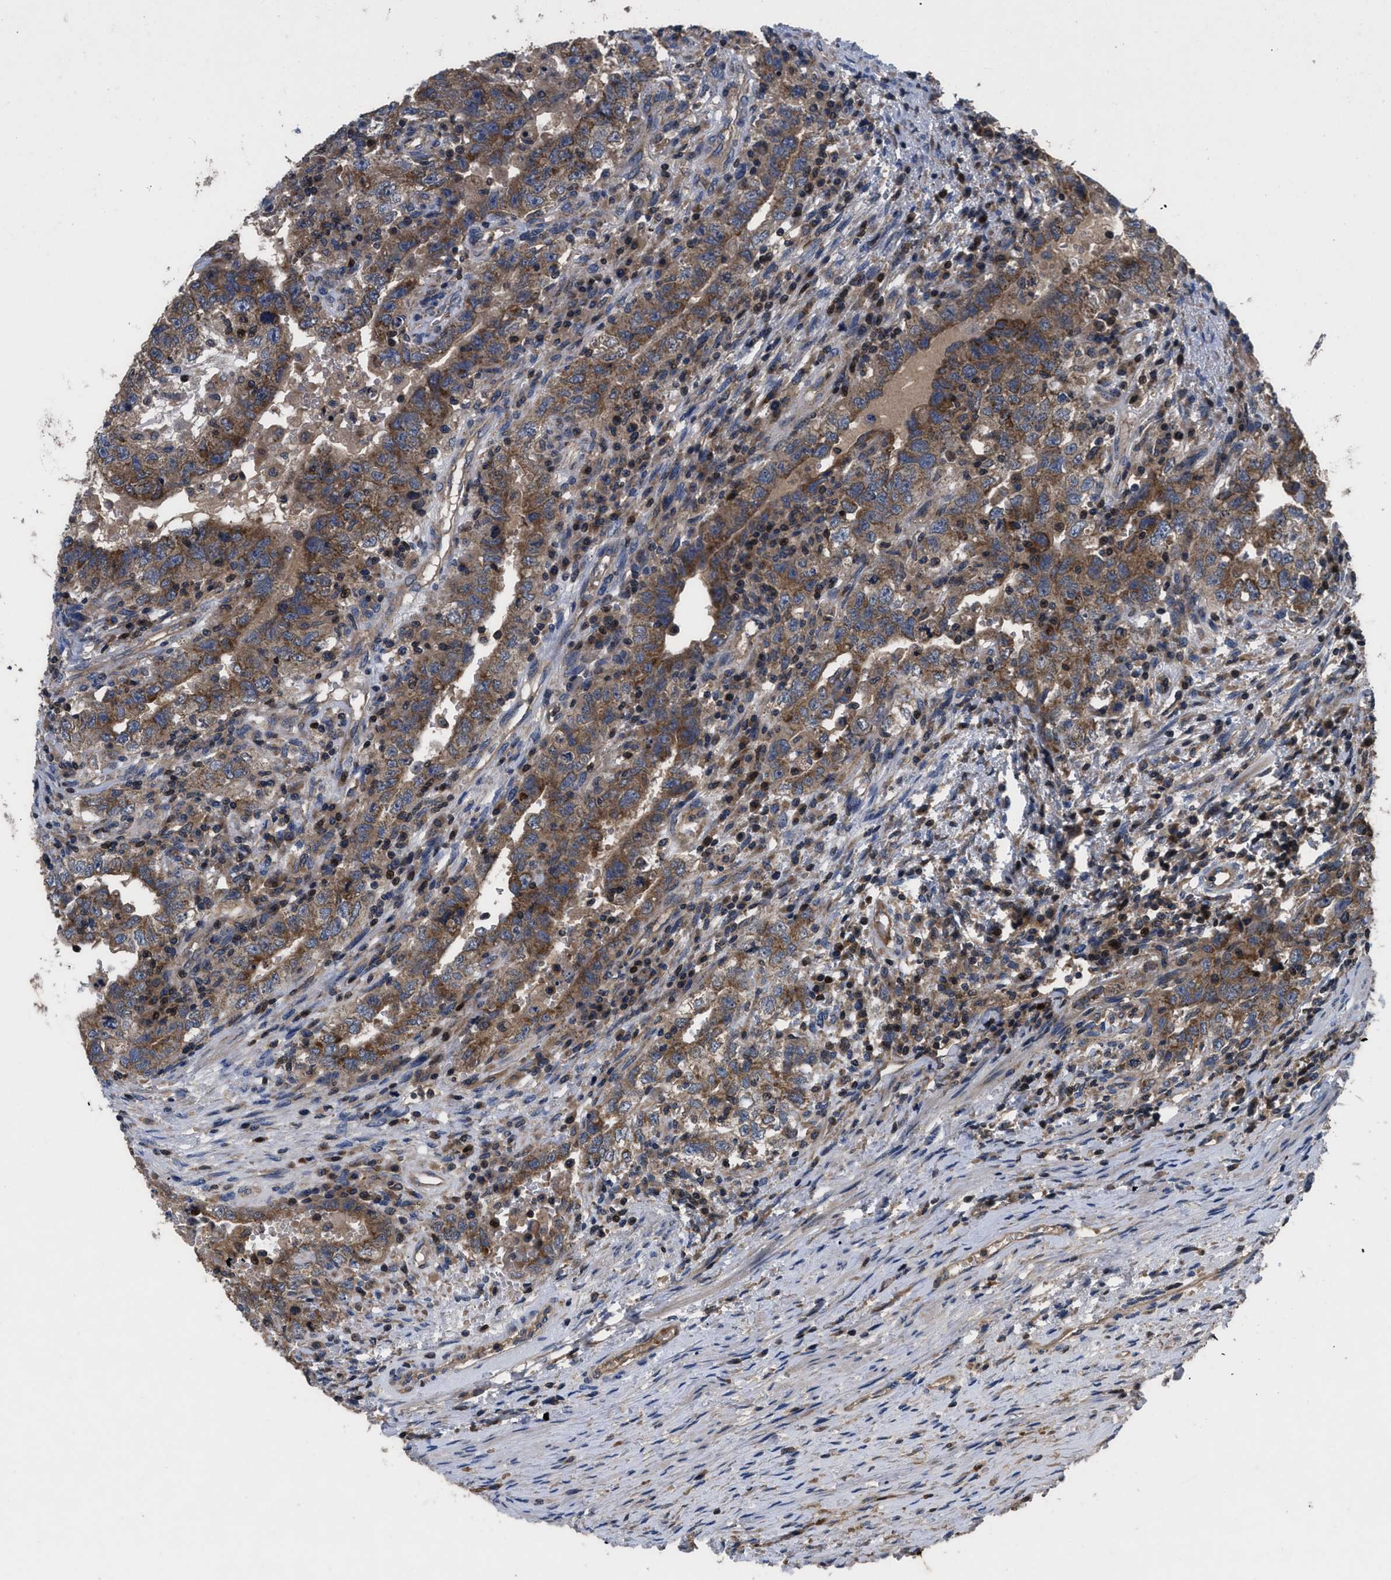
{"staining": {"intensity": "moderate", "quantity": ">75%", "location": "cytoplasmic/membranous"}, "tissue": "testis cancer", "cell_type": "Tumor cells", "image_type": "cancer", "snomed": [{"axis": "morphology", "description": "Carcinoma, Embryonal, NOS"}, {"axis": "topography", "description": "Testis"}], "caption": "An immunohistochemistry histopathology image of neoplastic tissue is shown. Protein staining in brown shows moderate cytoplasmic/membranous positivity in testis cancer within tumor cells. Nuclei are stained in blue.", "gene": "YBEY", "patient": {"sex": "male", "age": 26}}